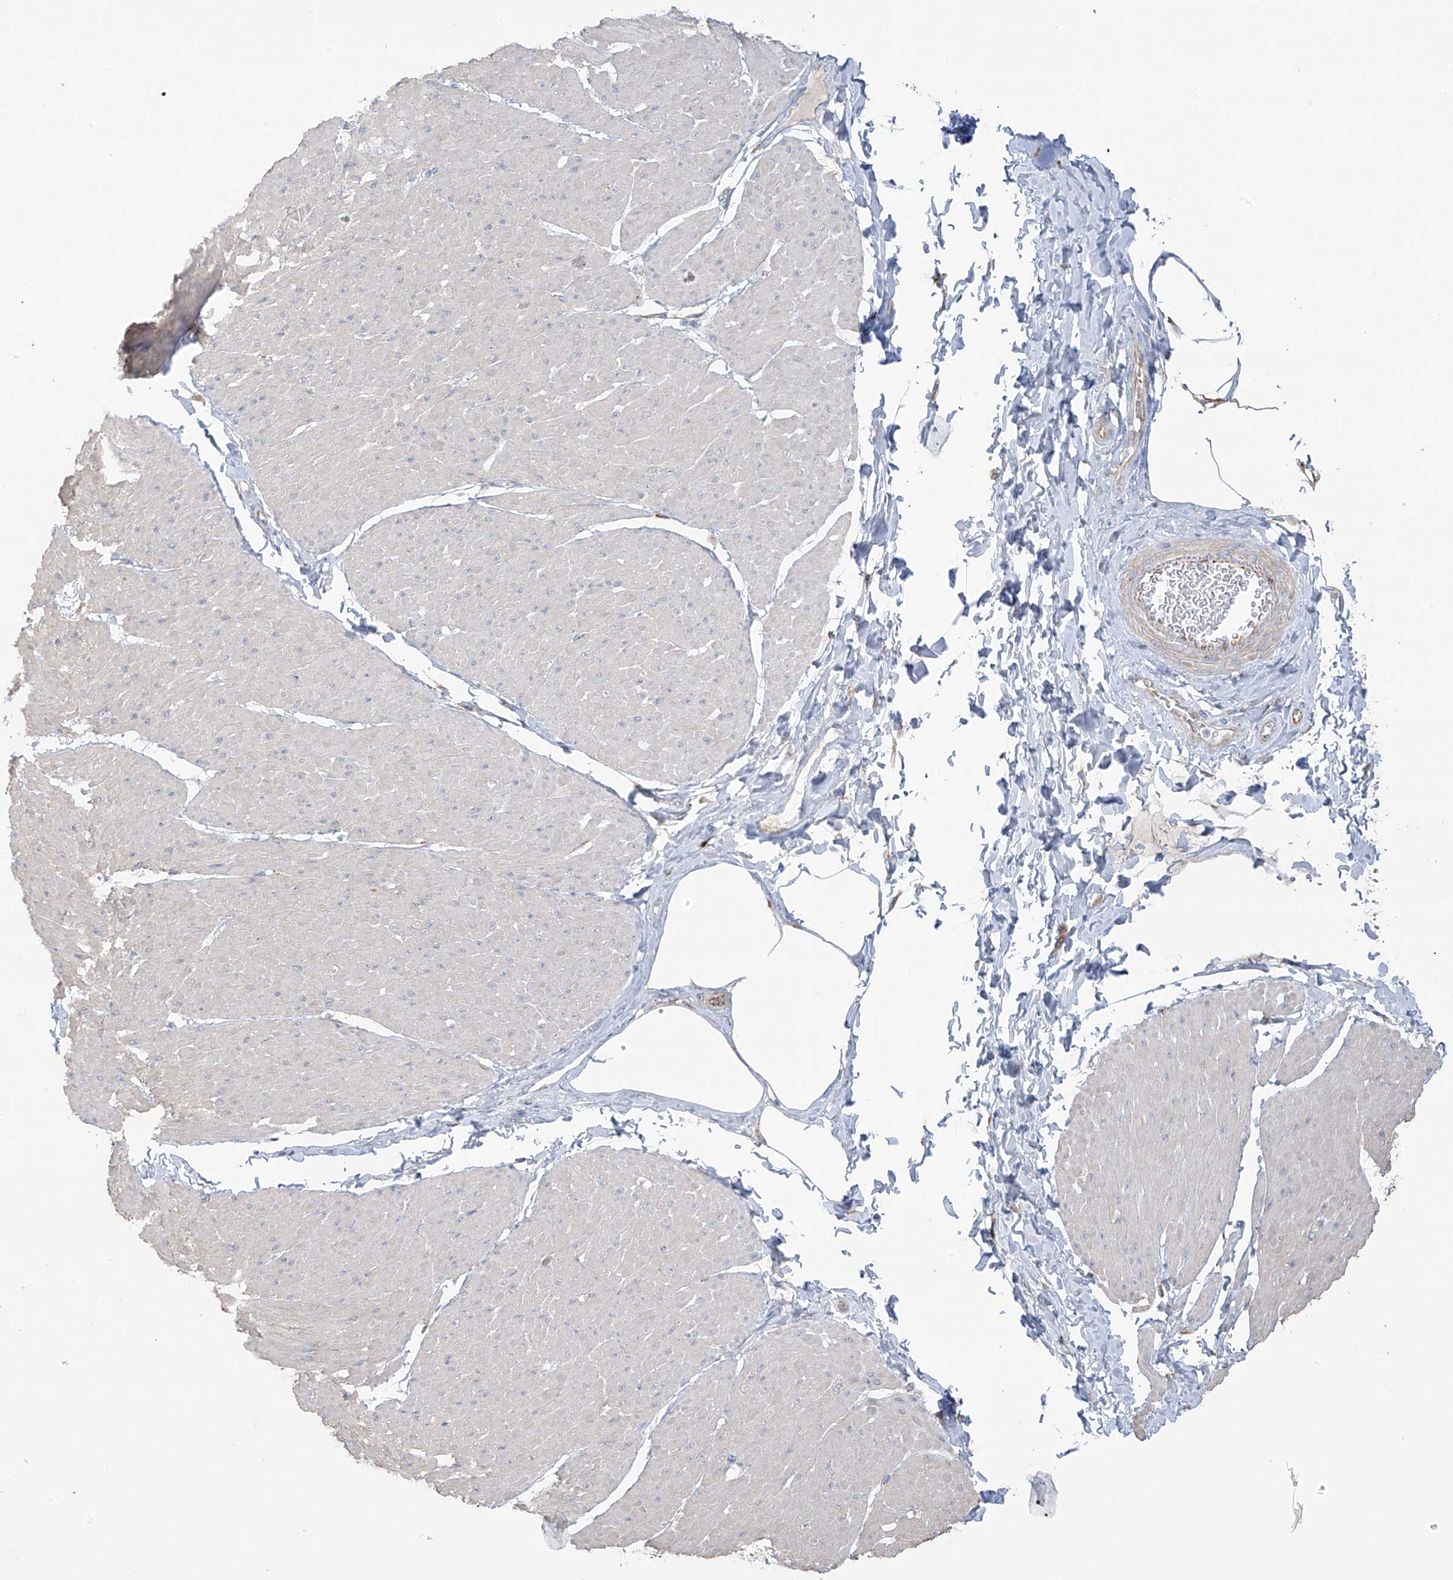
{"staining": {"intensity": "negative", "quantity": "none", "location": "none"}, "tissue": "smooth muscle", "cell_type": "Smooth muscle cells", "image_type": "normal", "snomed": [{"axis": "morphology", "description": "Urothelial carcinoma, High grade"}, {"axis": "topography", "description": "Urinary bladder"}], "caption": "Immunohistochemistry histopathology image of benign smooth muscle: smooth muscle stained with DAB displays no significant protein staining in smooth muscle cells. (Stains: DAB IHC with hematoxylin counter stain, Microscopy: brightfield microscopy at high magnification).", "gene": "TAL2", "patient": {"sex": "male", "age": 46}}